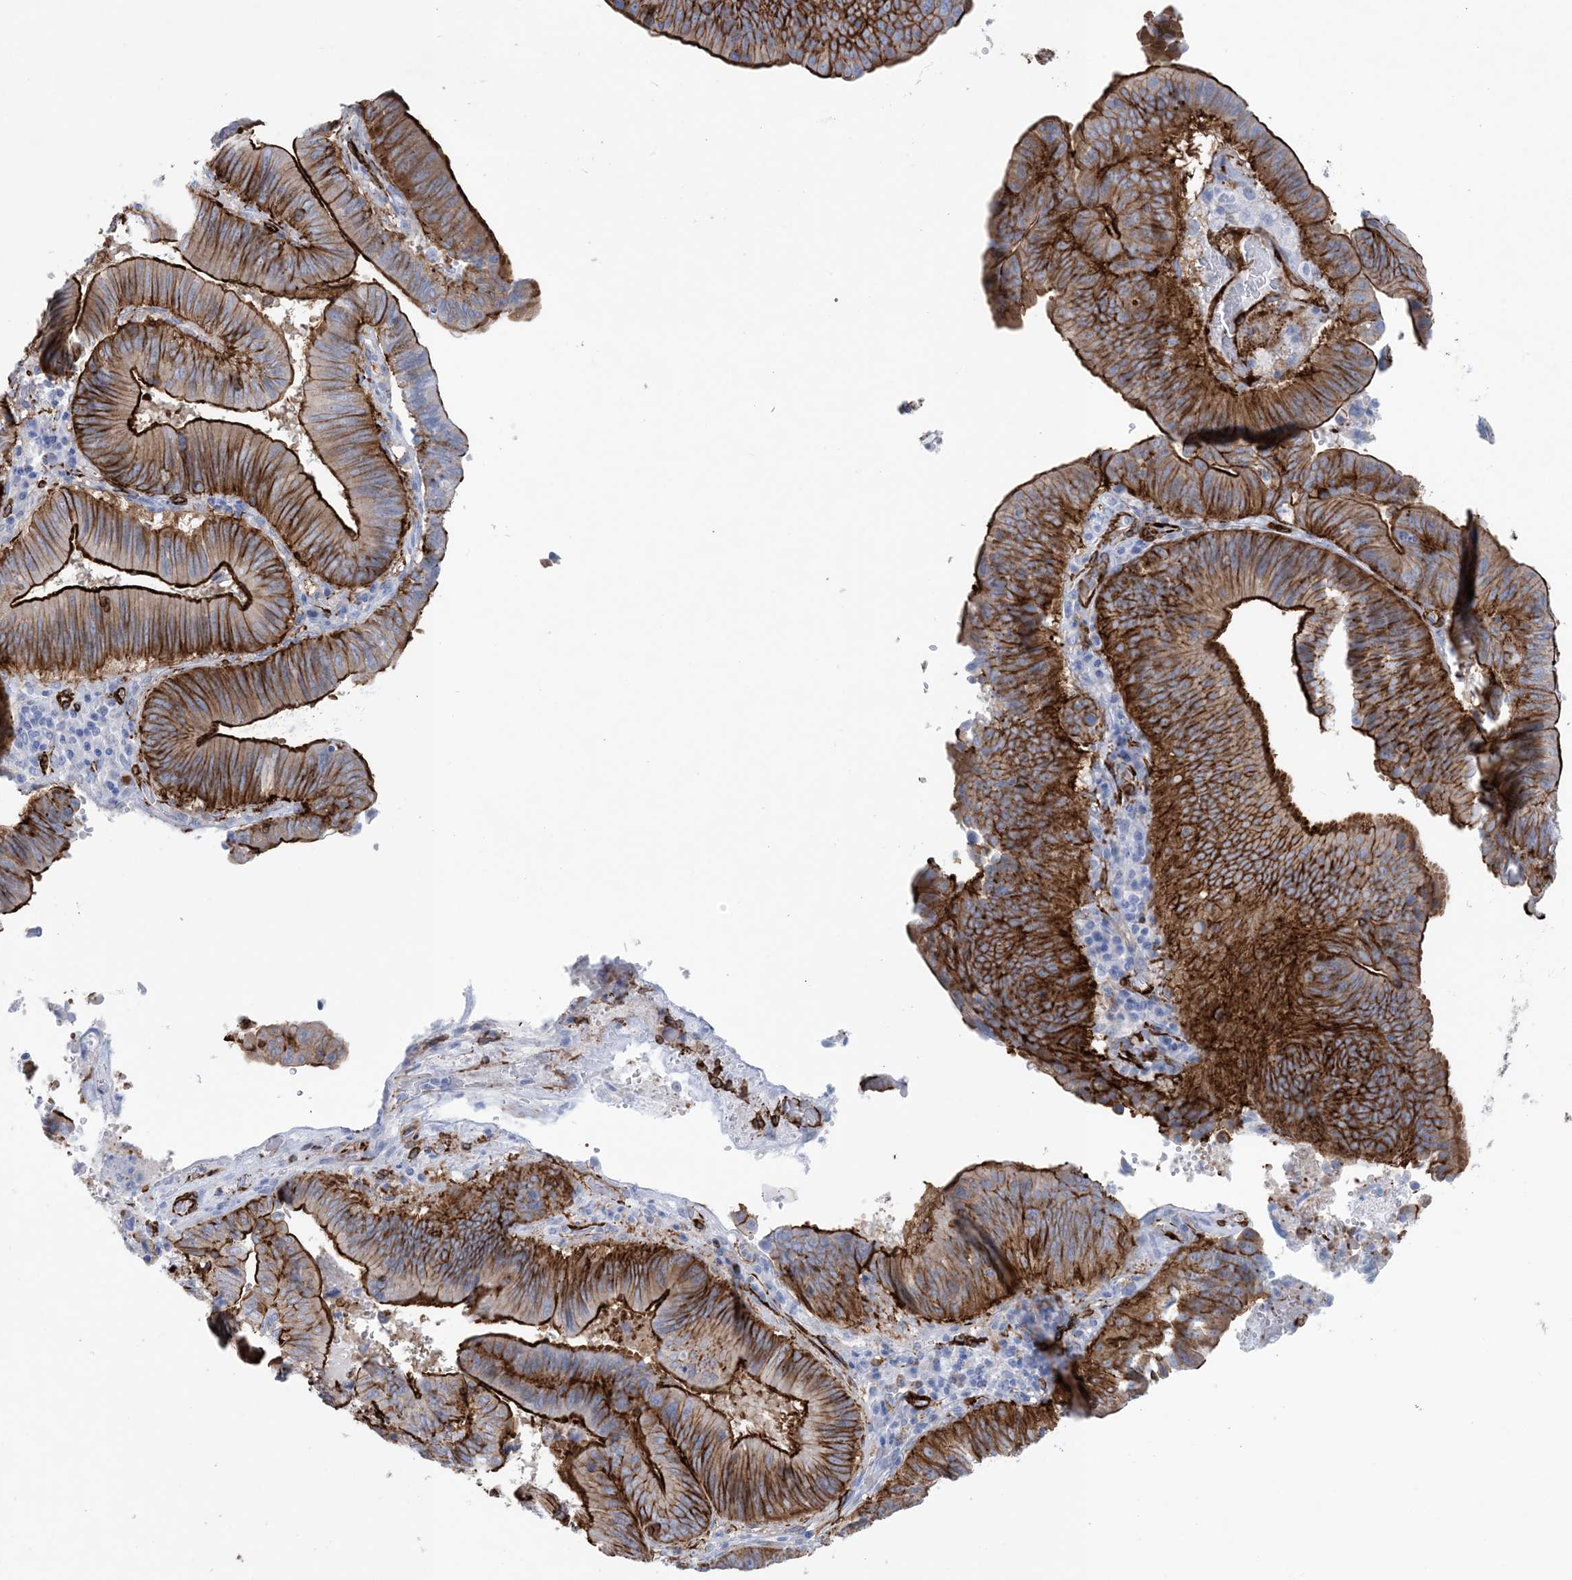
{"staining": {"intensity": "strong", "quantity": "25%-75%", "location": "cytoplasmic/membranous"}, "tissue": "pancreatic cancer", "cell_type": "Tumor cells", "image_type": "cancer", "snomed": [{"axis": "morphology", "description": "Adenocarcinoma, NOS"}, {"axis": "topography", "description": "Pancreas"}], "caption": "Immunohistochemical staining of pancreatic cancer (adenocarcinoma) exhibits strong cytoplasmic/membranous protein staining in approximately 25%-75% of tumor cells. The protein is stained brown, and the nuclei are stained in blue (DAB (3,3'-diaminobenzidine) IHC with brightfield microscopy, high magnification).", "gene": "SHANK1", "patient": {"sex": "male", "age": 63}}